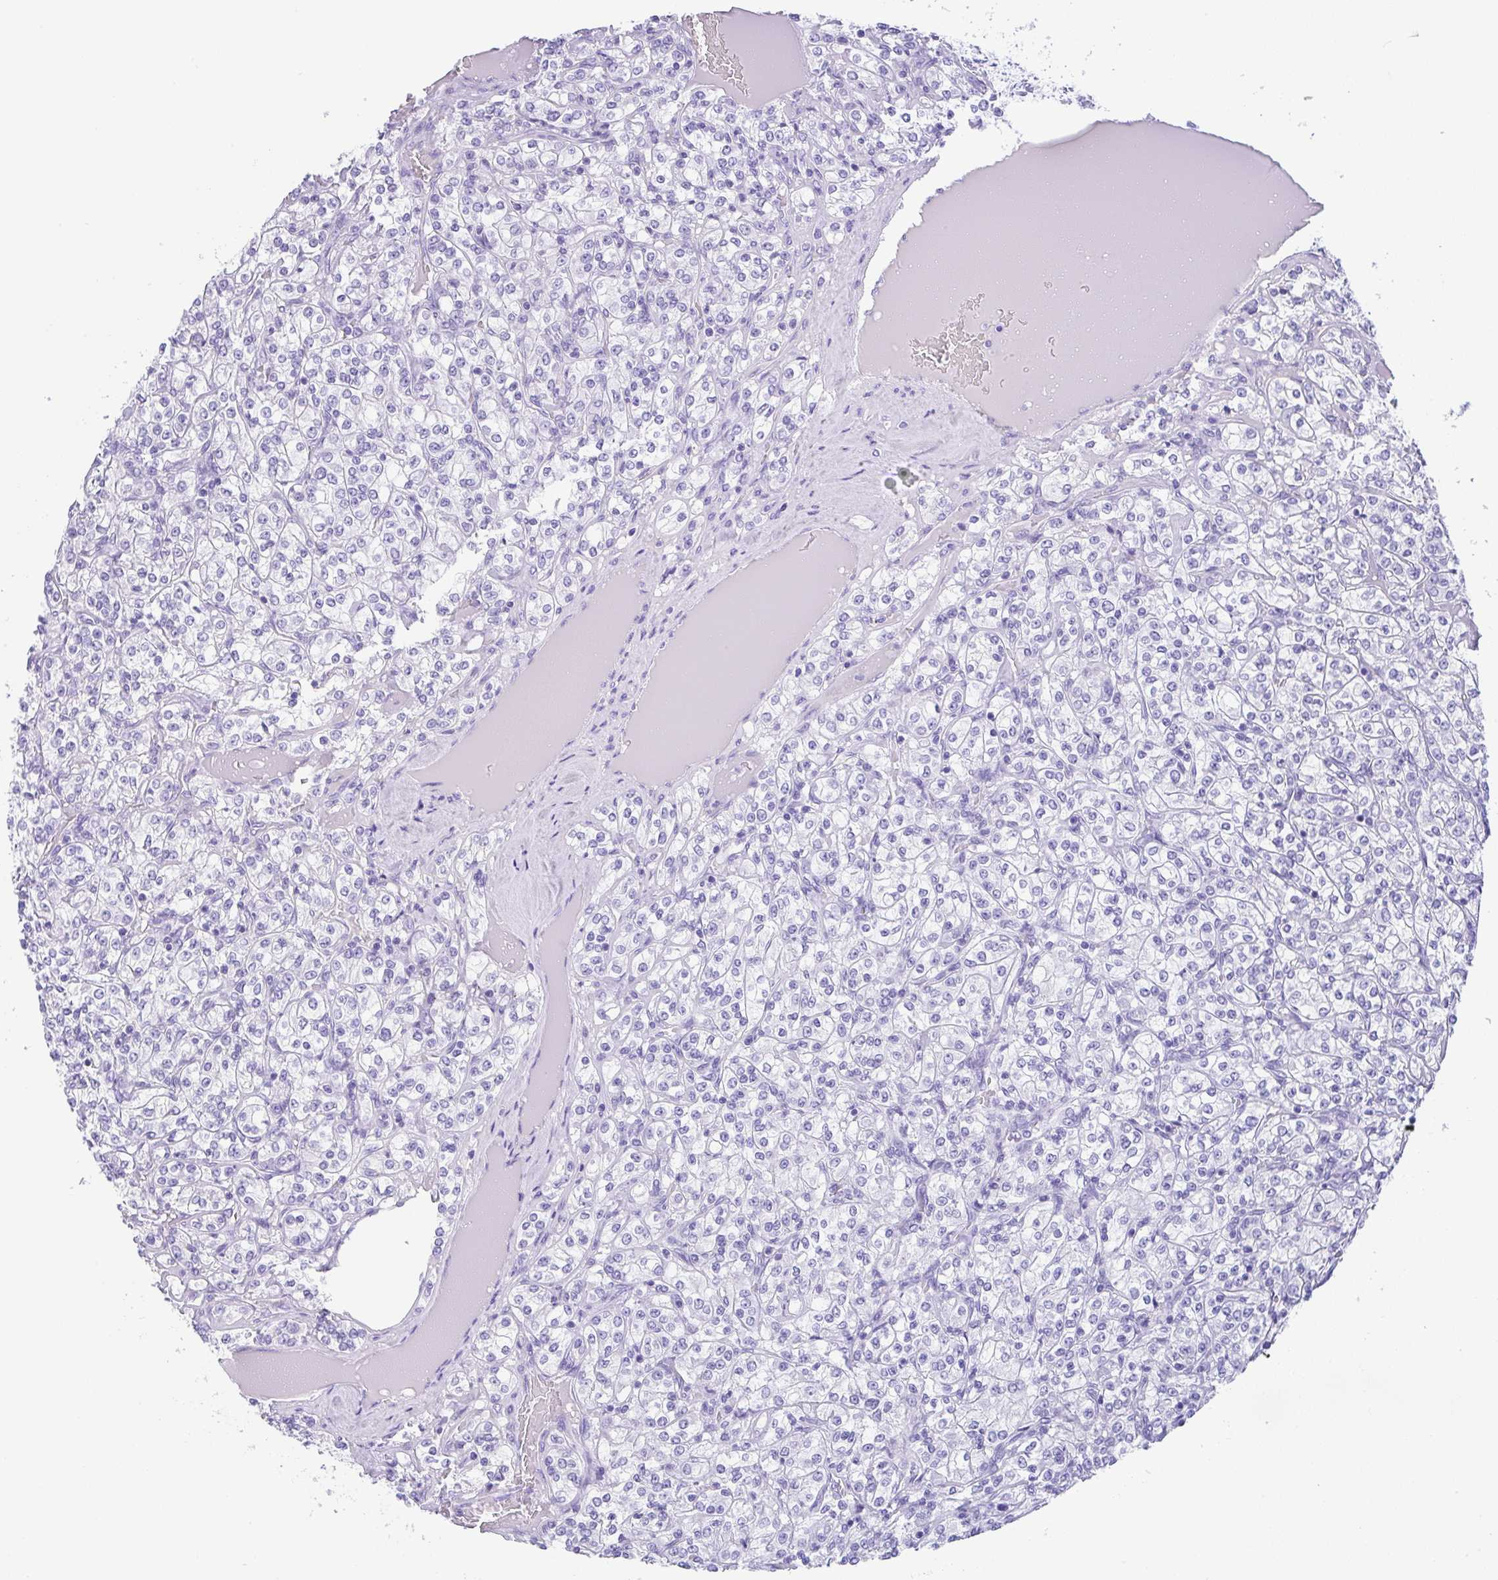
{"staining": {"intensity": "negative", "quantity": "none", "location": "none"}, "tissue": "renal cancer", "cell_type": "Tumor cells", "image_type": "cancer", "snomed": [{"axis": "morphology", "description": "Adenocarcinoma, NOS"}, {"axis": "topography", "description": "Kidney"}], "caption": "IHC of human renal cancer (adenocarcinoma) shows no positivity in tumor cells. (Stains: DAB (3,3'-diaminobenzidine) immunohistochemistry (IHC) with hematoxylin counter stain, Microscopy: brightfield microscopy at high magnification).", "gene": "CPA1", "patient": {"sex": "male", "age": 77}}